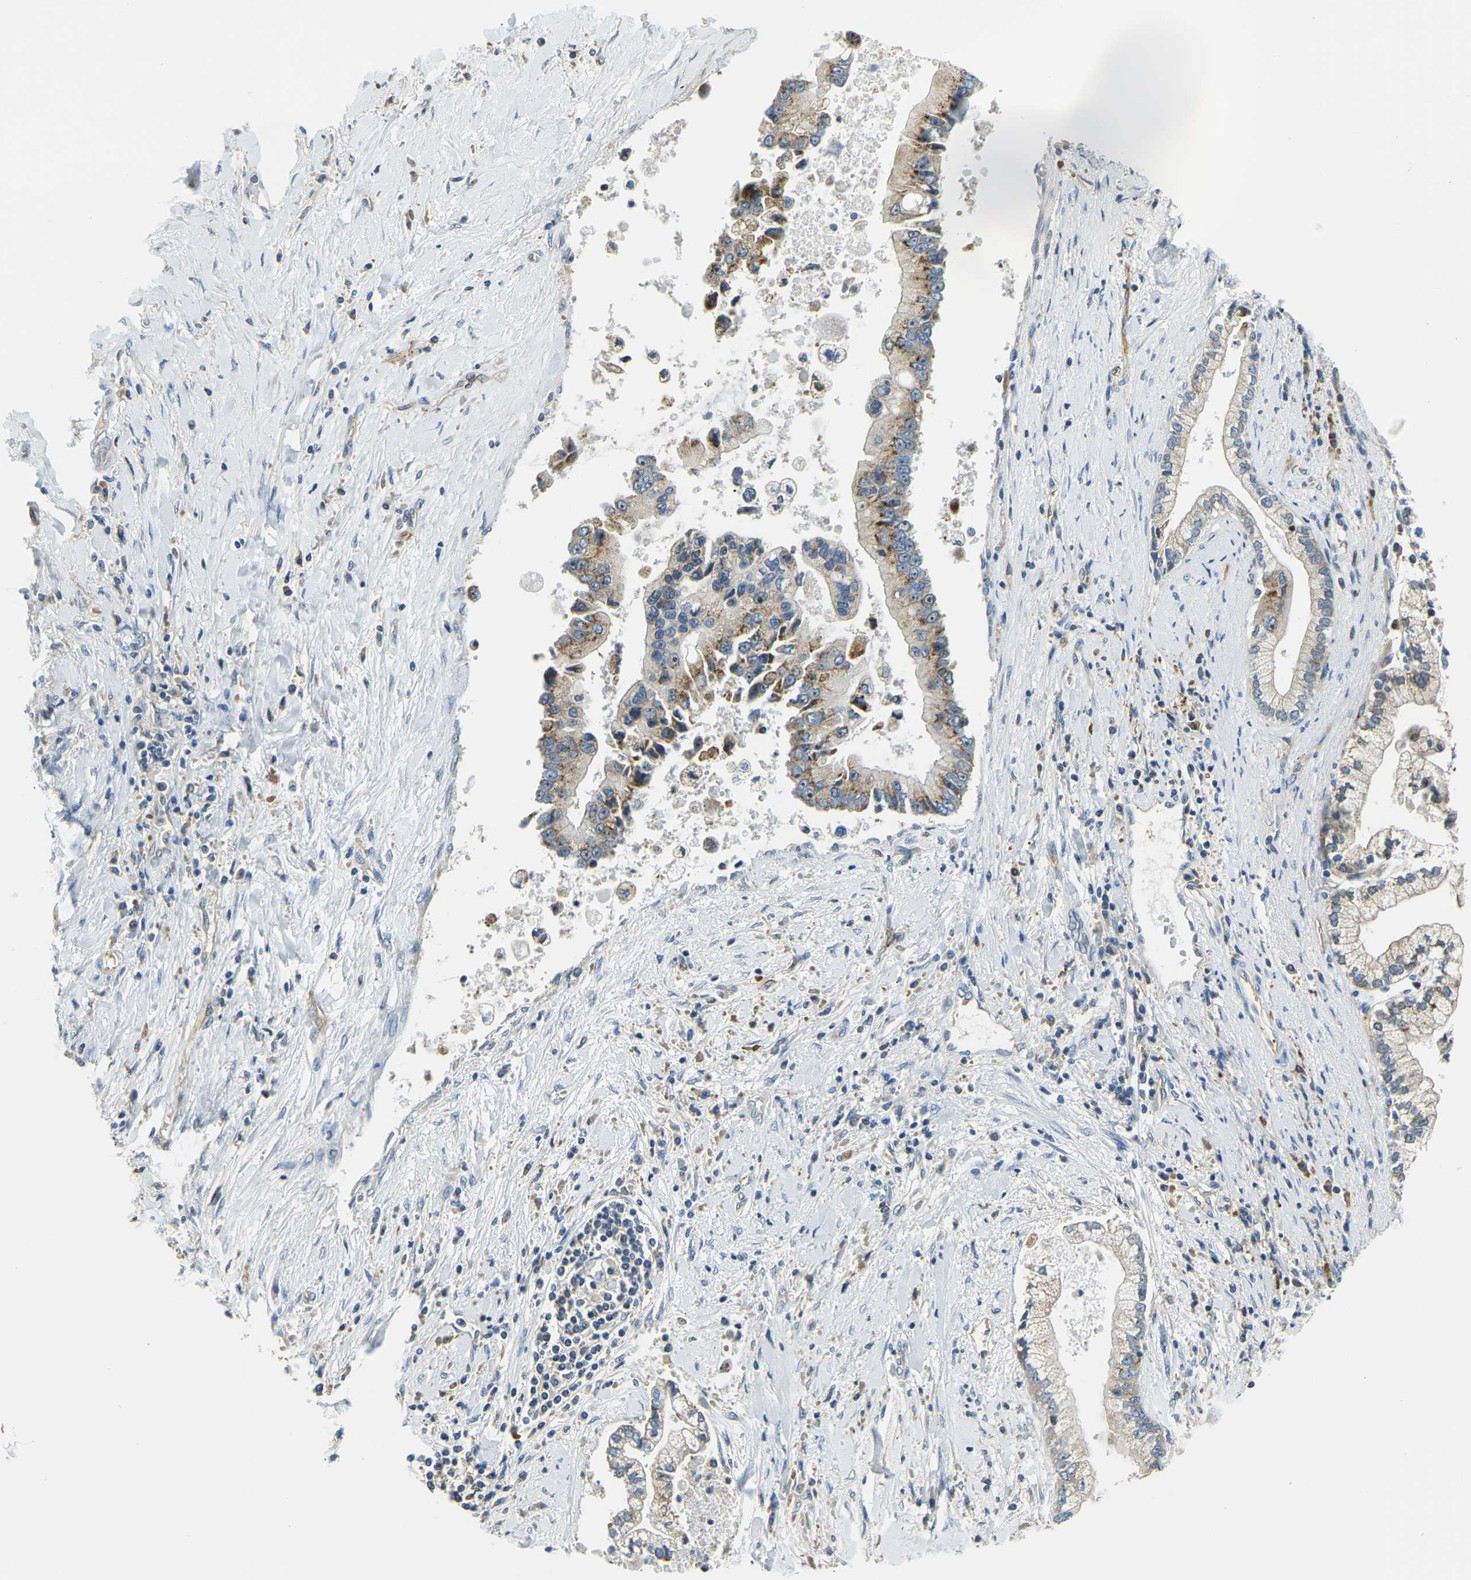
{"staining": {"intensity": "moderate", "quantity": "25%-75%", "location": "cytoplasmic/membranous"}, "tissue": "liver cancer", "cell_type": "Tumor cells", "image_type": "cancer", "snomed": [{"axis": "morphology", "description": "Cholangiocarcinoma"}, {"axis": "topography", "description": "Liver"}], "caption": "Liver cholangiocarcinoma was stained to show a protein in brown. There is medium levels of moderate cytoplasmic/membranous expression in about 25%-75% of tumor cells. The protein of interest is stained brown, and the nuclei are stained in blue (DAB IHC with brightfield microscopy, high magnification).", "gene": "RRP1", "patient": {"sex": "male", "age": 50}}